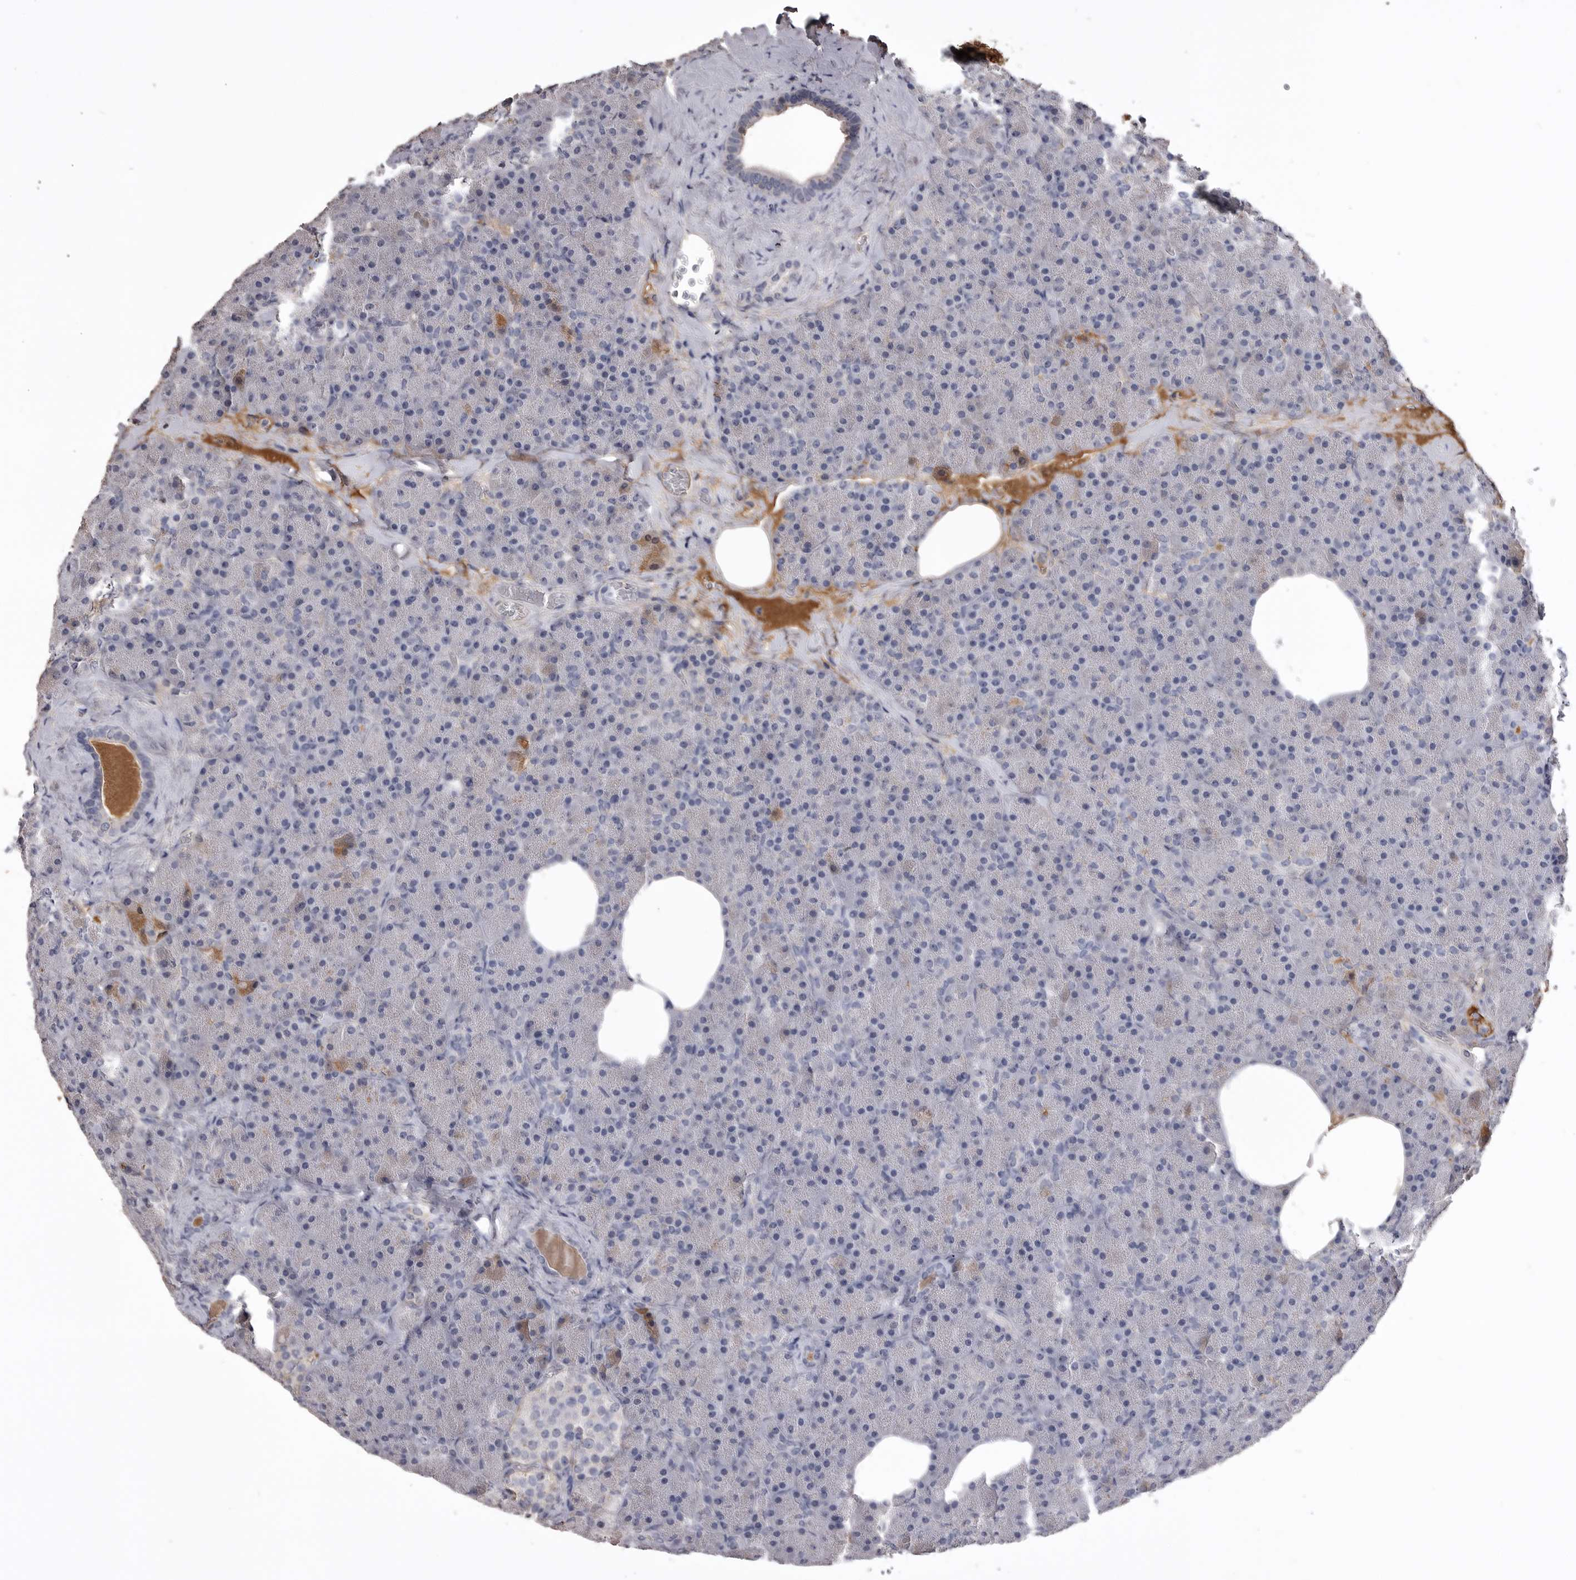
{"staining": {"intensity": "negative", "quantity": "none", "location": "none"}, "tissue": "pancreas", "cell_type": "Exocrine glandular cells", "image_type": "normal", "snomed": [{"axis": "morphology", "description": "Normal tissue, NOS"}, {"axis": "morphology", "description": "Carcinoid, malignant, NOS"}, {"axis": "topography", "description": "Pancreas"}], "caption": "A high-resolution photomicrograph shows immunohistochemistry staining of unremarkable pancreas, which demonstrates no significant staining in exocrine glandular cells.", "gene": "AHSG", "patient": {"sex": "female", "age": 35}}